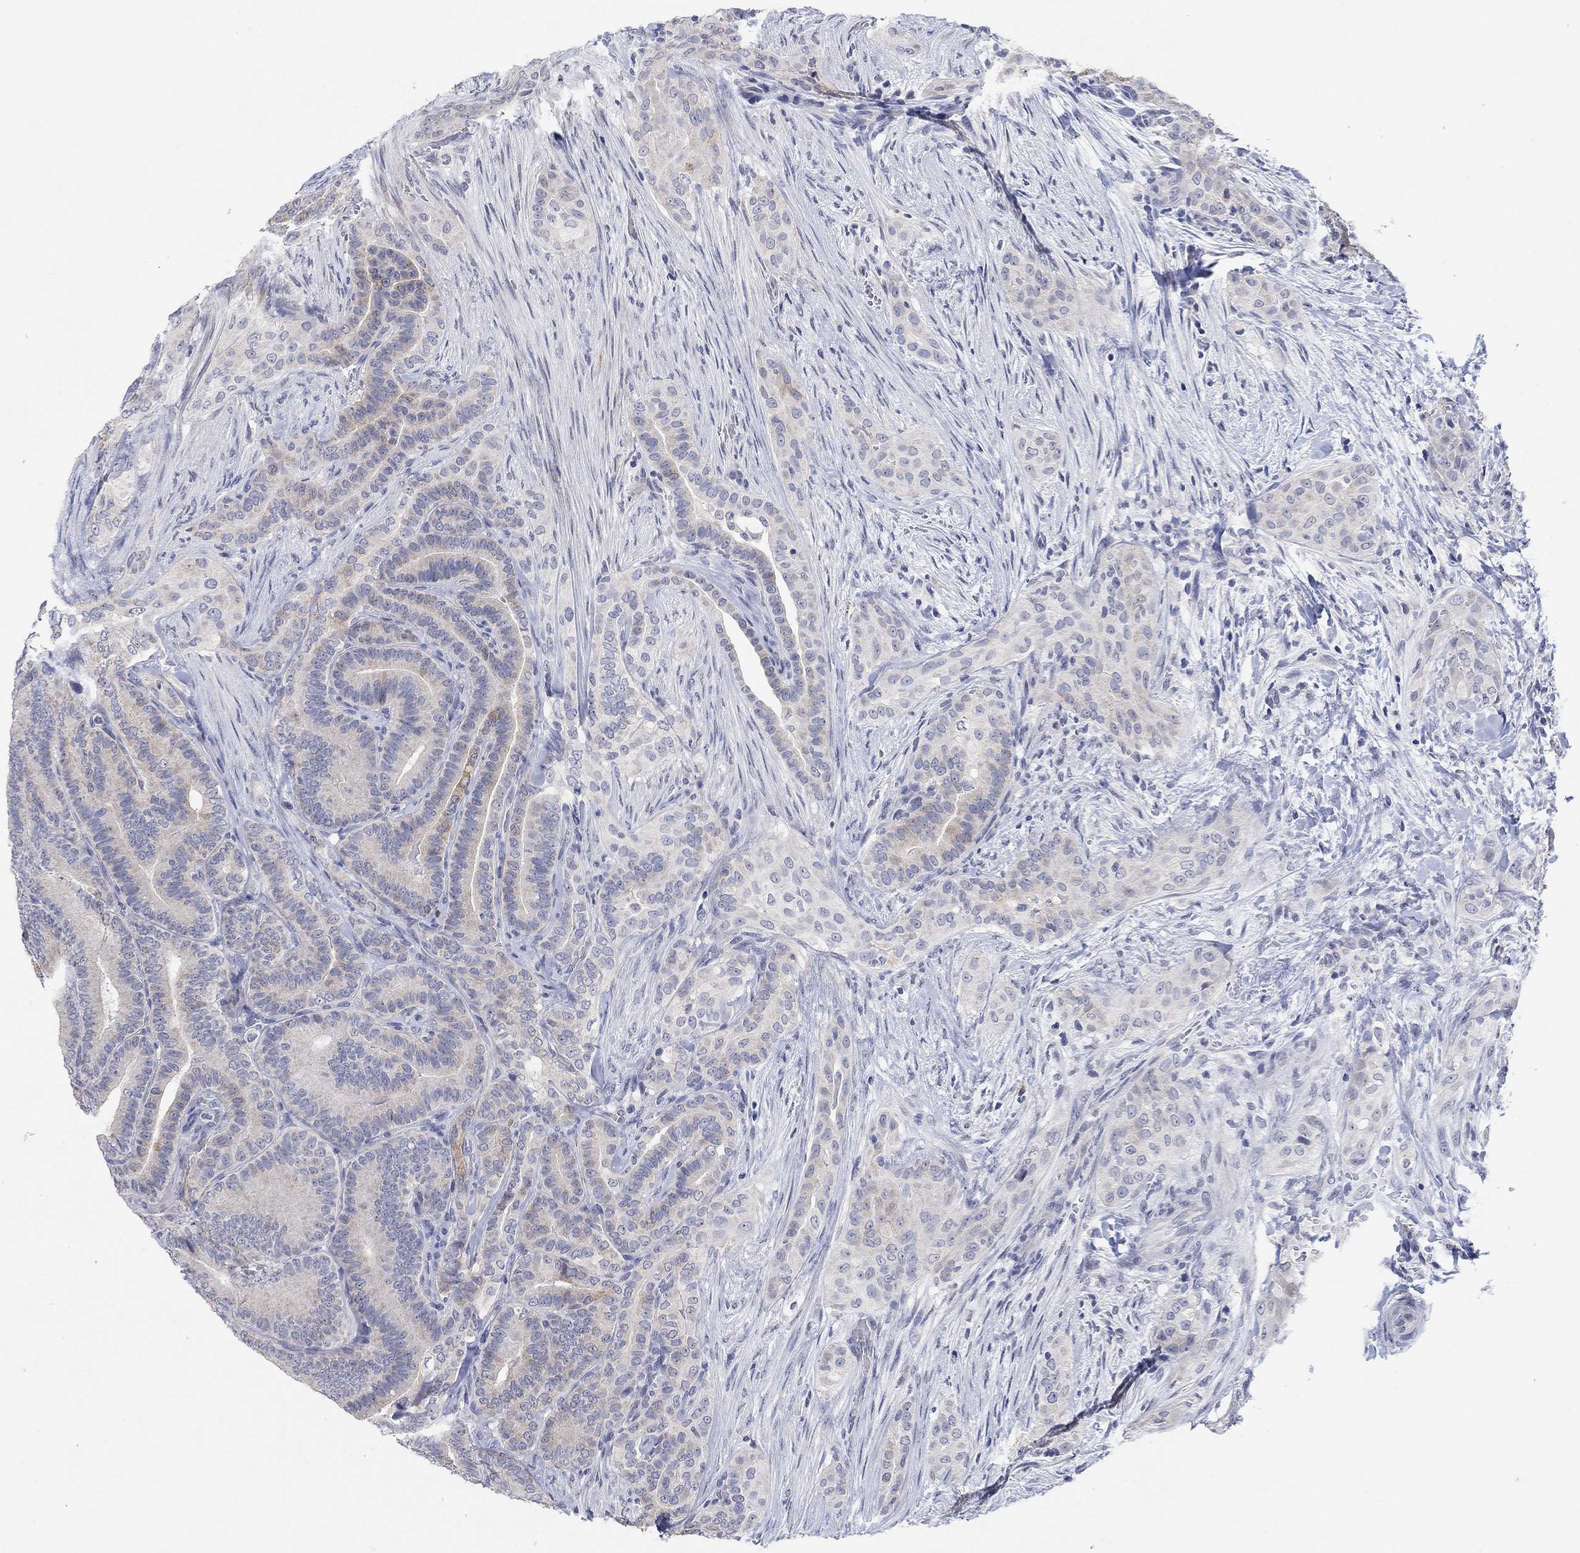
{"staining": {"intensity": "weak", "quantity": "<25%", "location": "cytoplasmic/membranous"}, "tissue": "thyroid cancer", "cell_type": "Tumor cells", "image_type": "cancer", "snomed": [{"axis": "morphology", "description": "Papillary adenocarcinoma, NOS"}, {"axis": "topography", "description": "Thyroid gland"}], "caption": "High power microscopy photomicrograph of an IHC photomicrograph of thyroid cancer, revealing no significant positivity in tumor cells.", "gene": "VAT1L", "patient": {"sex": "male", "age": 61}}